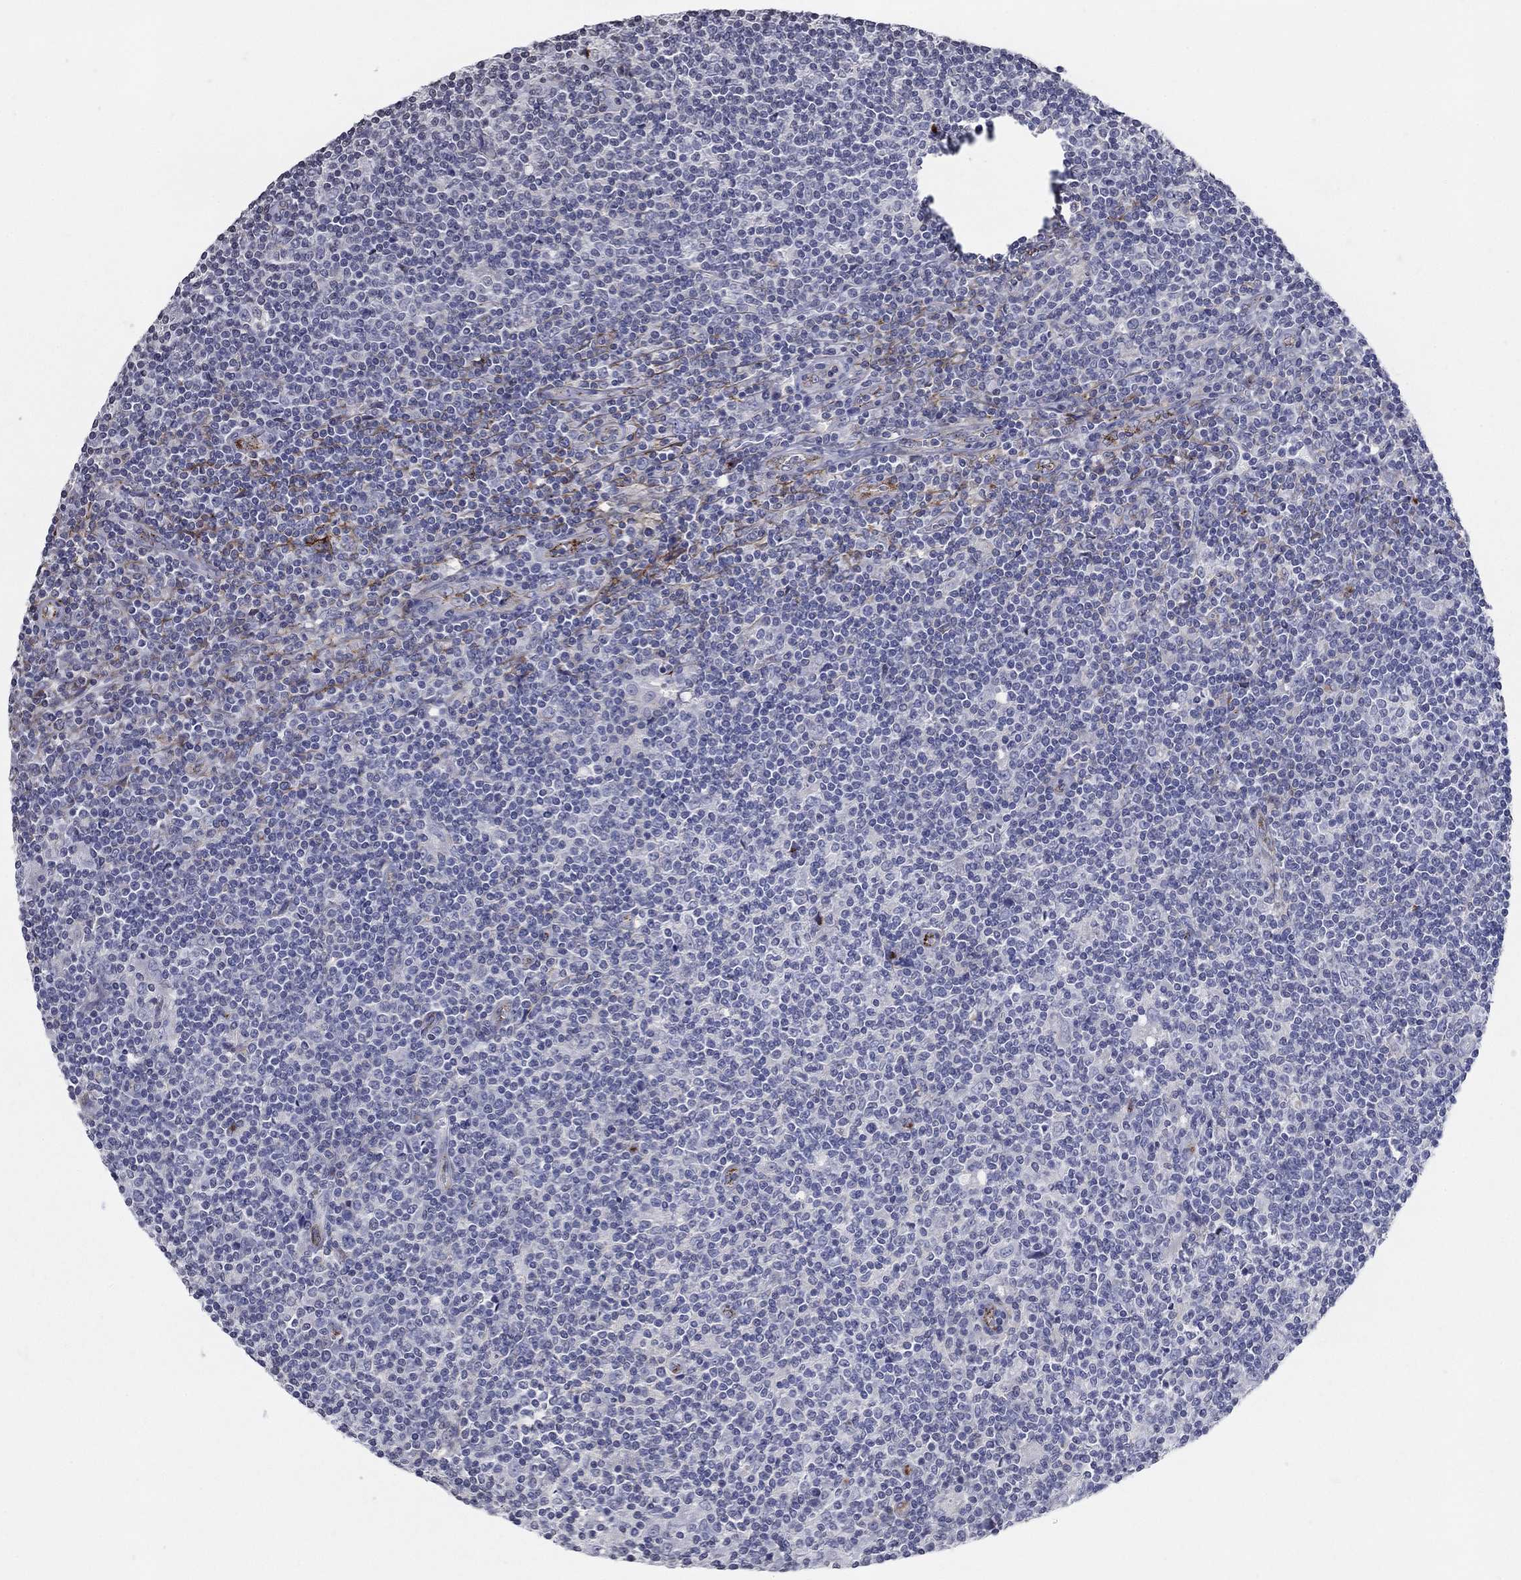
{"staining": {"intensity": "negative", "quantity": "none", "location": "none"}, "tissue": "lymphoma", "cell_type": "Tumor cells", "image_type": "cancer", "snomed": [{"axis": "morphology", "description": "Hodgkin's disease, NOS"}, {"axis": "topography", "description": "Lymph node"}], "caption": "A micrograph of lymphoma stained for a protein shows no brown staining in tumor cells.", "gene": "TINAG", "patient": {"sex": "male", "age": 40}}